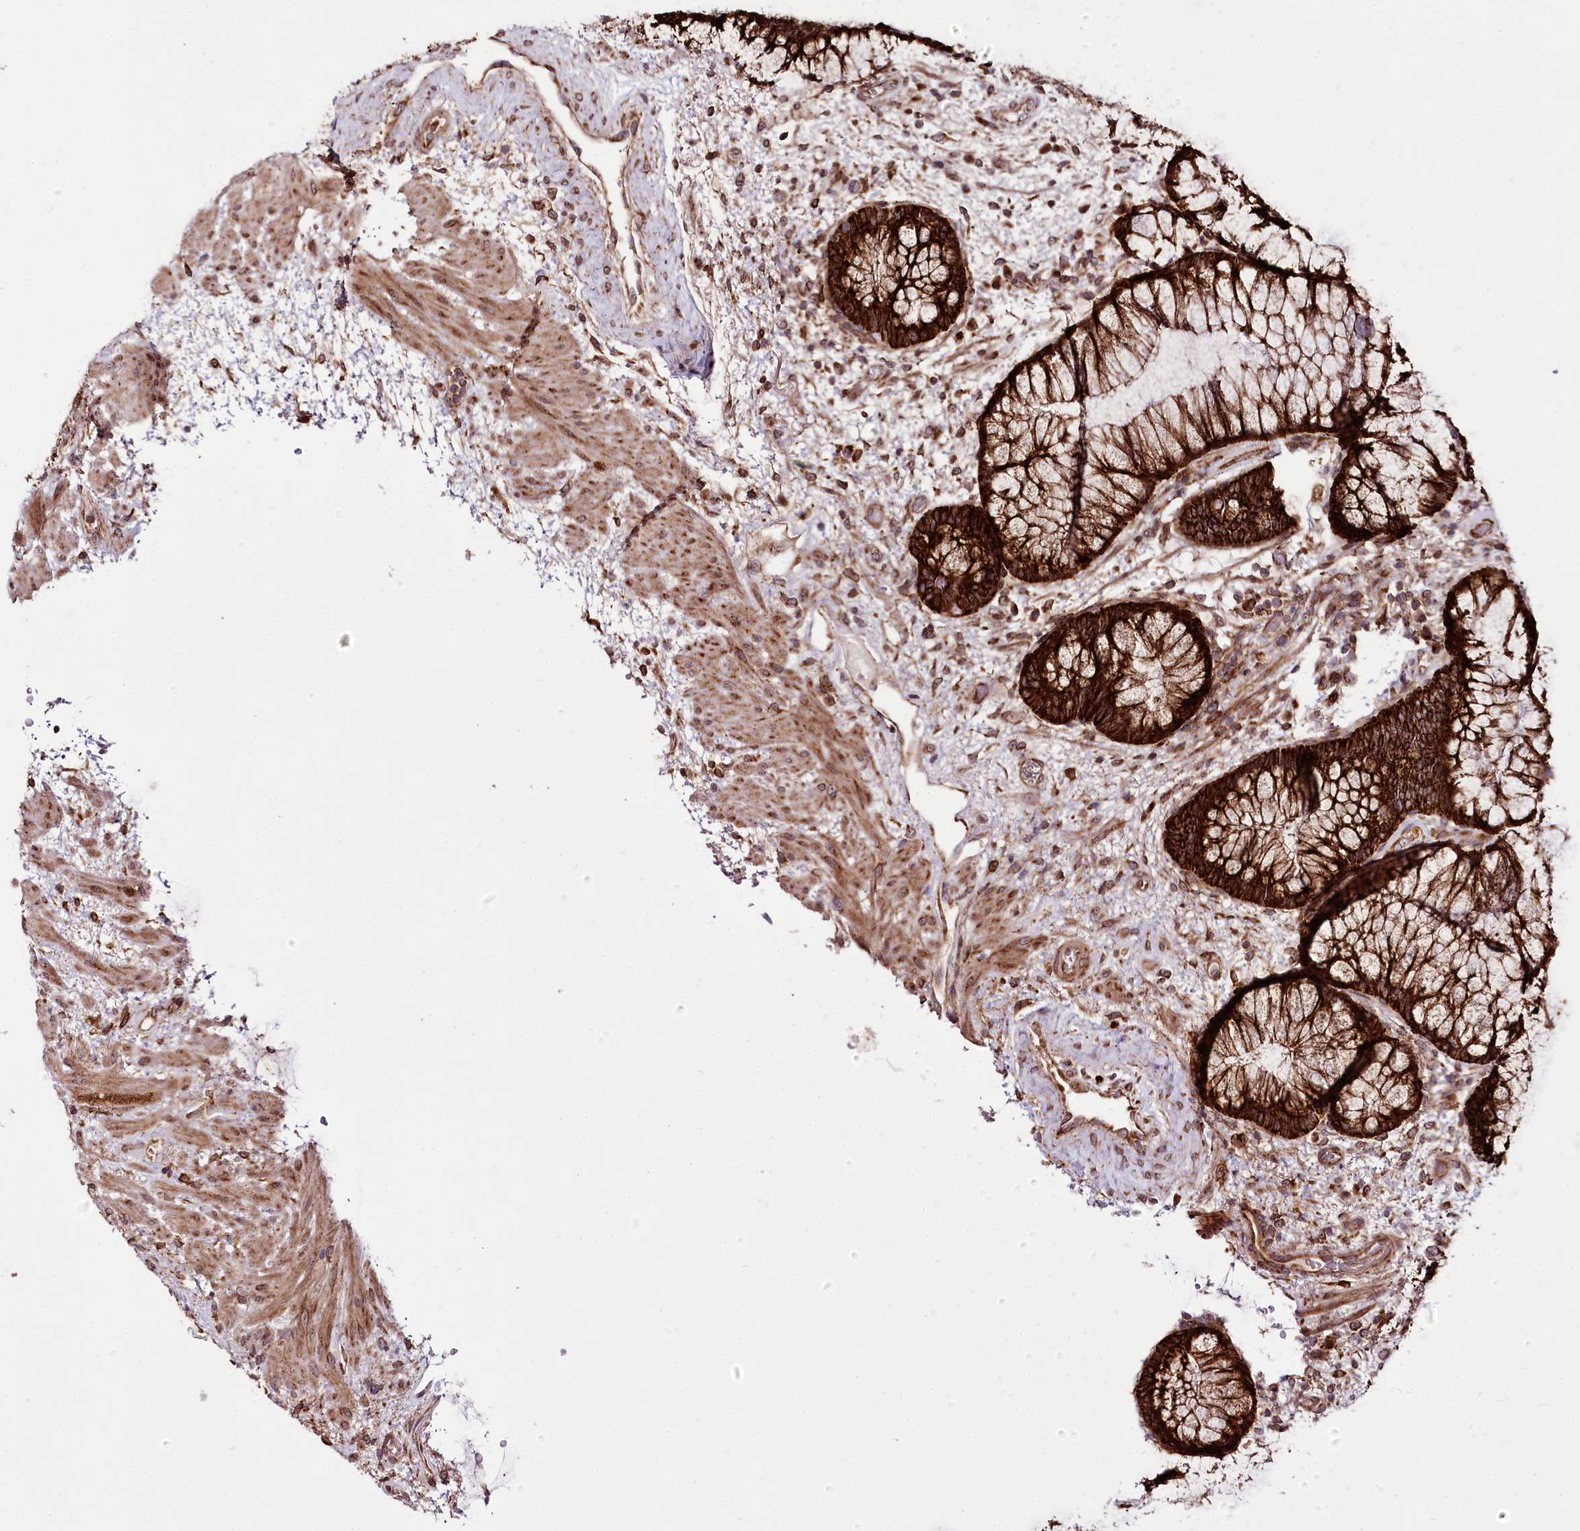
{"staining": {"intensity": "strong", "quantity": ">75%", "location": "cytoplasmic/membranous"}, "tissue": "rectum", "cell_type": "Glandular cells", "image_type": "normal", "snomed": [{"axis": "morphology", "description": "Normal tissue, NOS"}, {"axis": "topography", "description": "Rectum"}], "caption": "IHC photomicrograph of normal rectum: rectum stained using IHC reveals high levels of strong protein expression localized specifically in the cytoplasmic/membranous of glandular cells, appearing as a cytoplasmic/membranous brown color.", "gene": "RAB7A", "patient": {"sex": "male", "age": 51}}